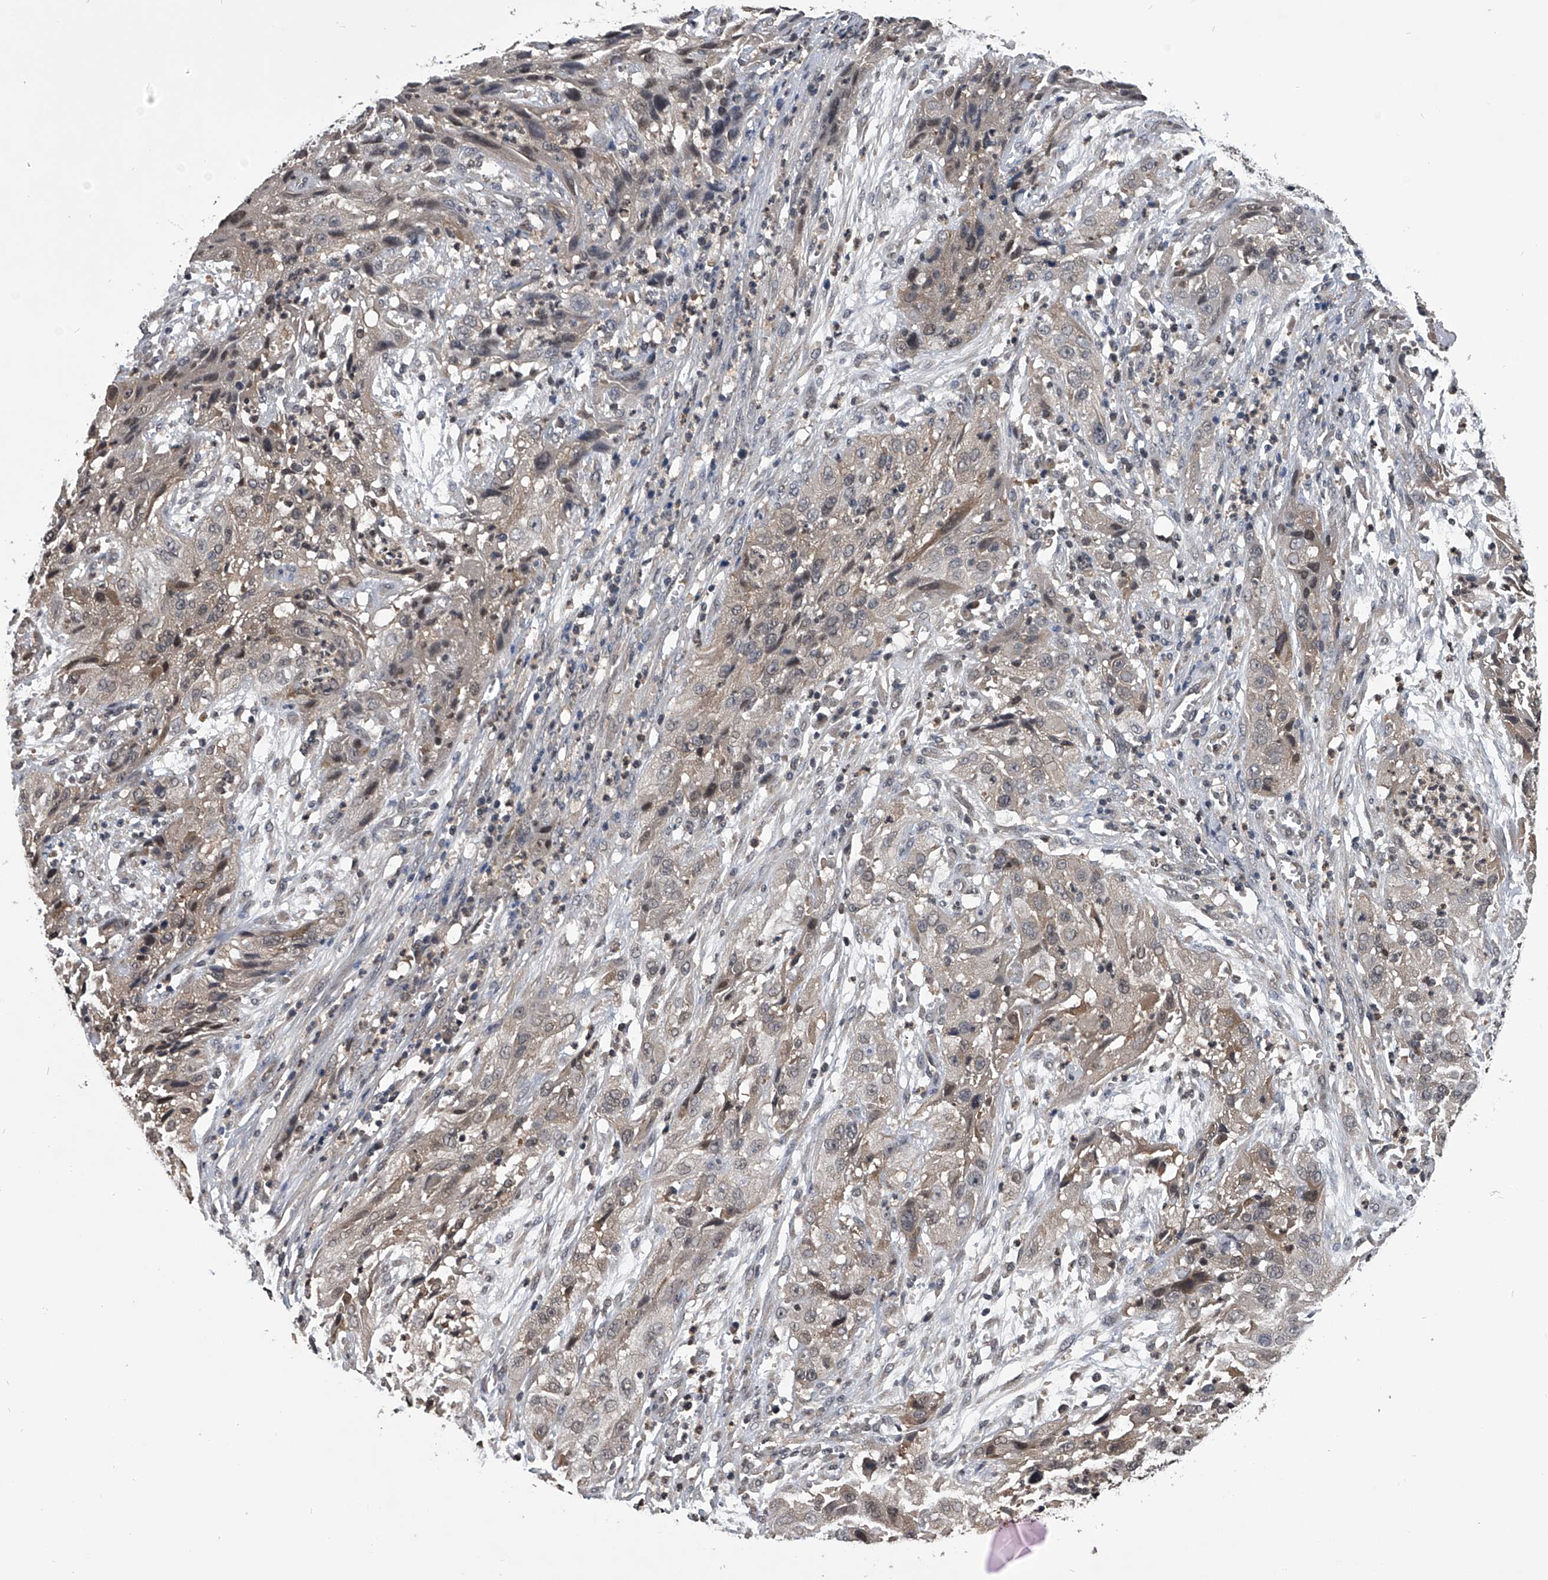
{"staining": {"intensity": "weak", "quantity": "25%-75%", "location": "cytoplasmic/membranous"}, "tissue": "cervical cancer", "cell_type": "Tumor cells", "image_type": "cancer", "snomed": [{"axis": "morphology", "description": "Squamous cell carcinoma, NOS"}, {"axis": "topography", "description": "Cervix"}], "caption": "Approximately 25%-75% of tumor cells in human cervical cancer demonstrate weak cytoplasmic/membranous protein positivity as visualized by brown immunohistochemical staining.", "gene": "TSNAX", "patient": {"sex": "female", "age": 32}}